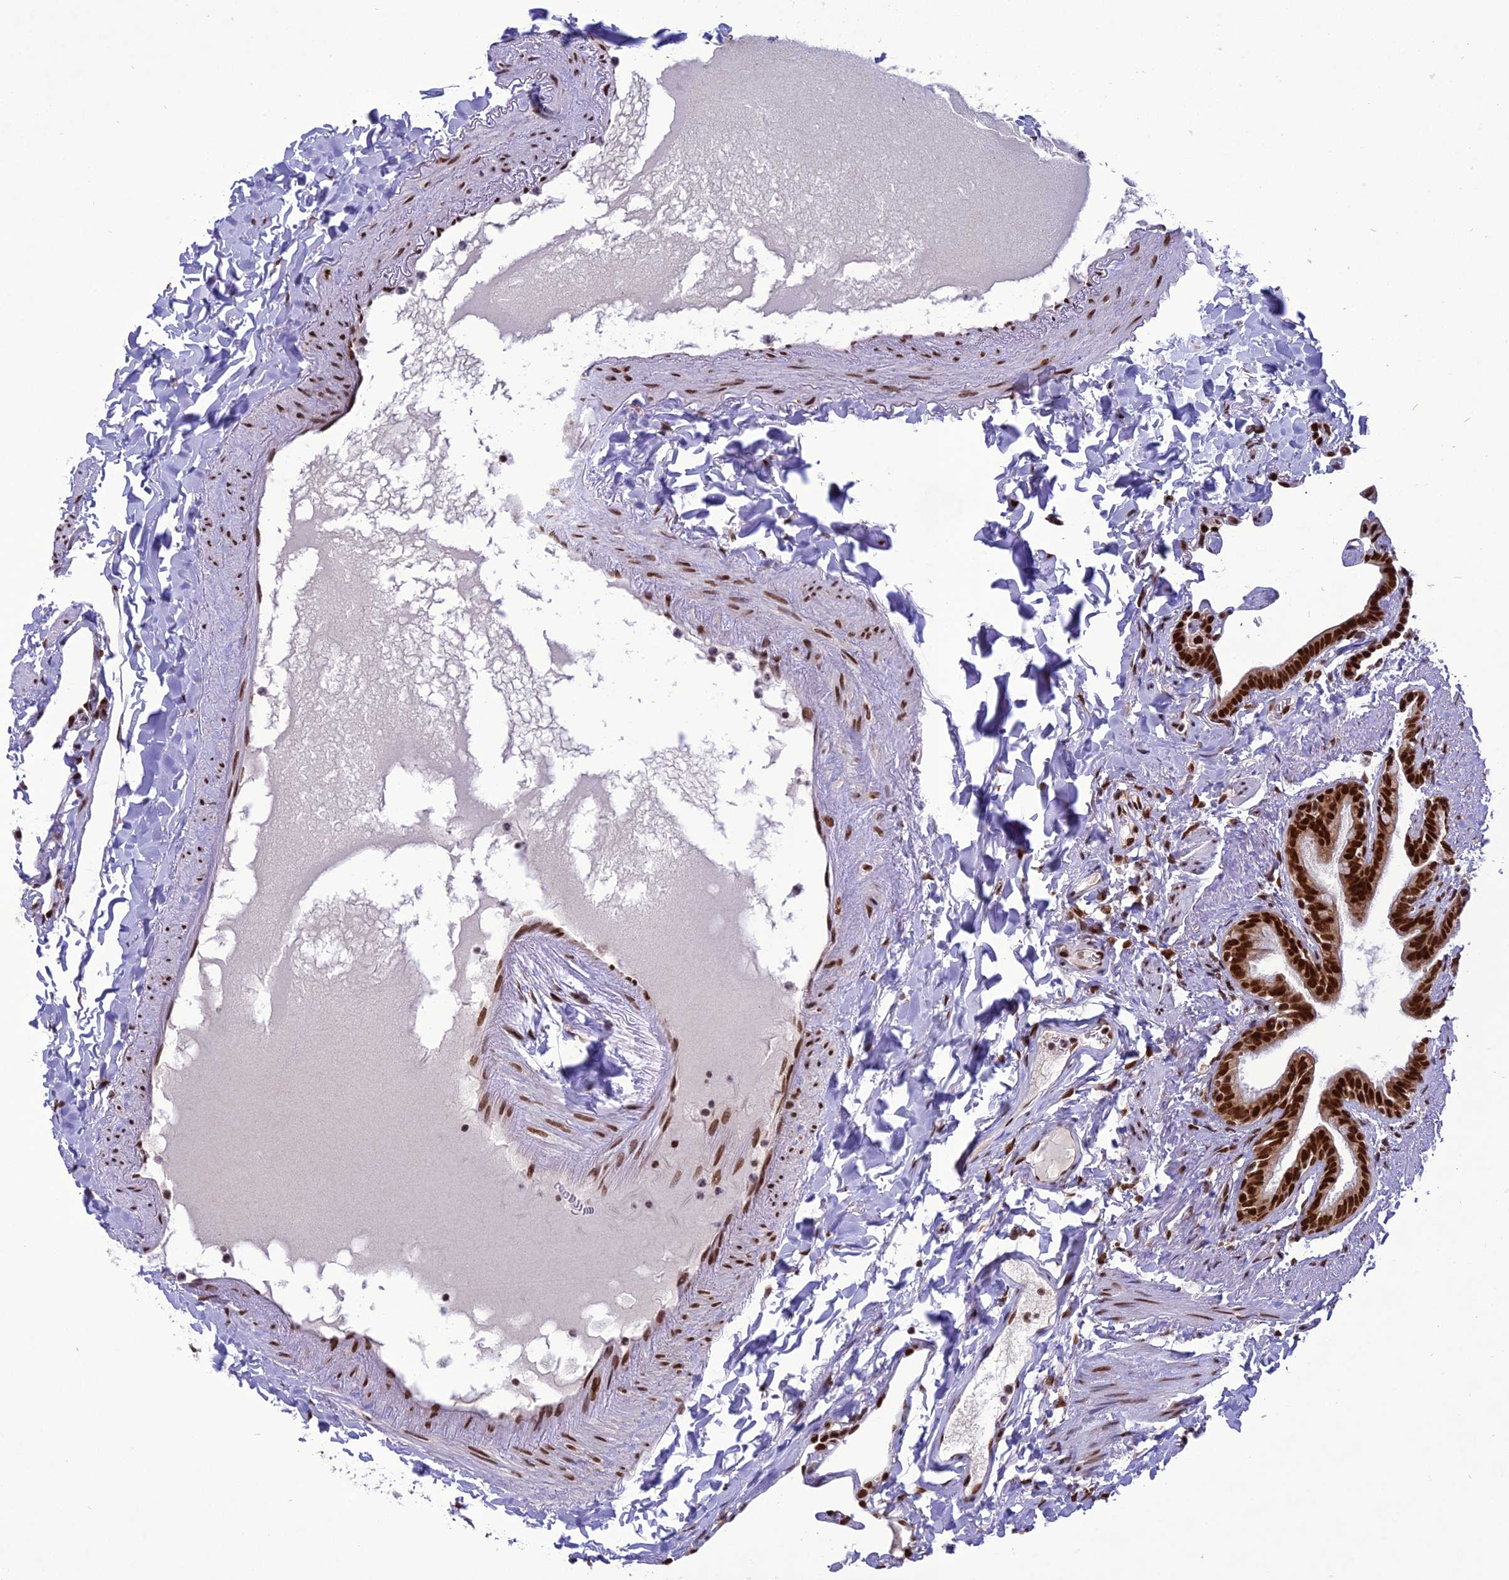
{"staining": {"intensity": "strong", "quantity": "25%-75%", "location": "nuclear"}, "tissue": "lung", "cell_type": "Alveolar cells", "image_type": "normal", "snomed": [{"axis": "morphology", "description": "Normal tissue, NOS"}, {"axis": "topography", "description": "Lung"}], "caption": "A histopathology image of lung stained for a protein reveals strong nuclear brown staining in alveolar cells.", "gene": "DDX1", "patient": {"sex": "male", "age": 65}}